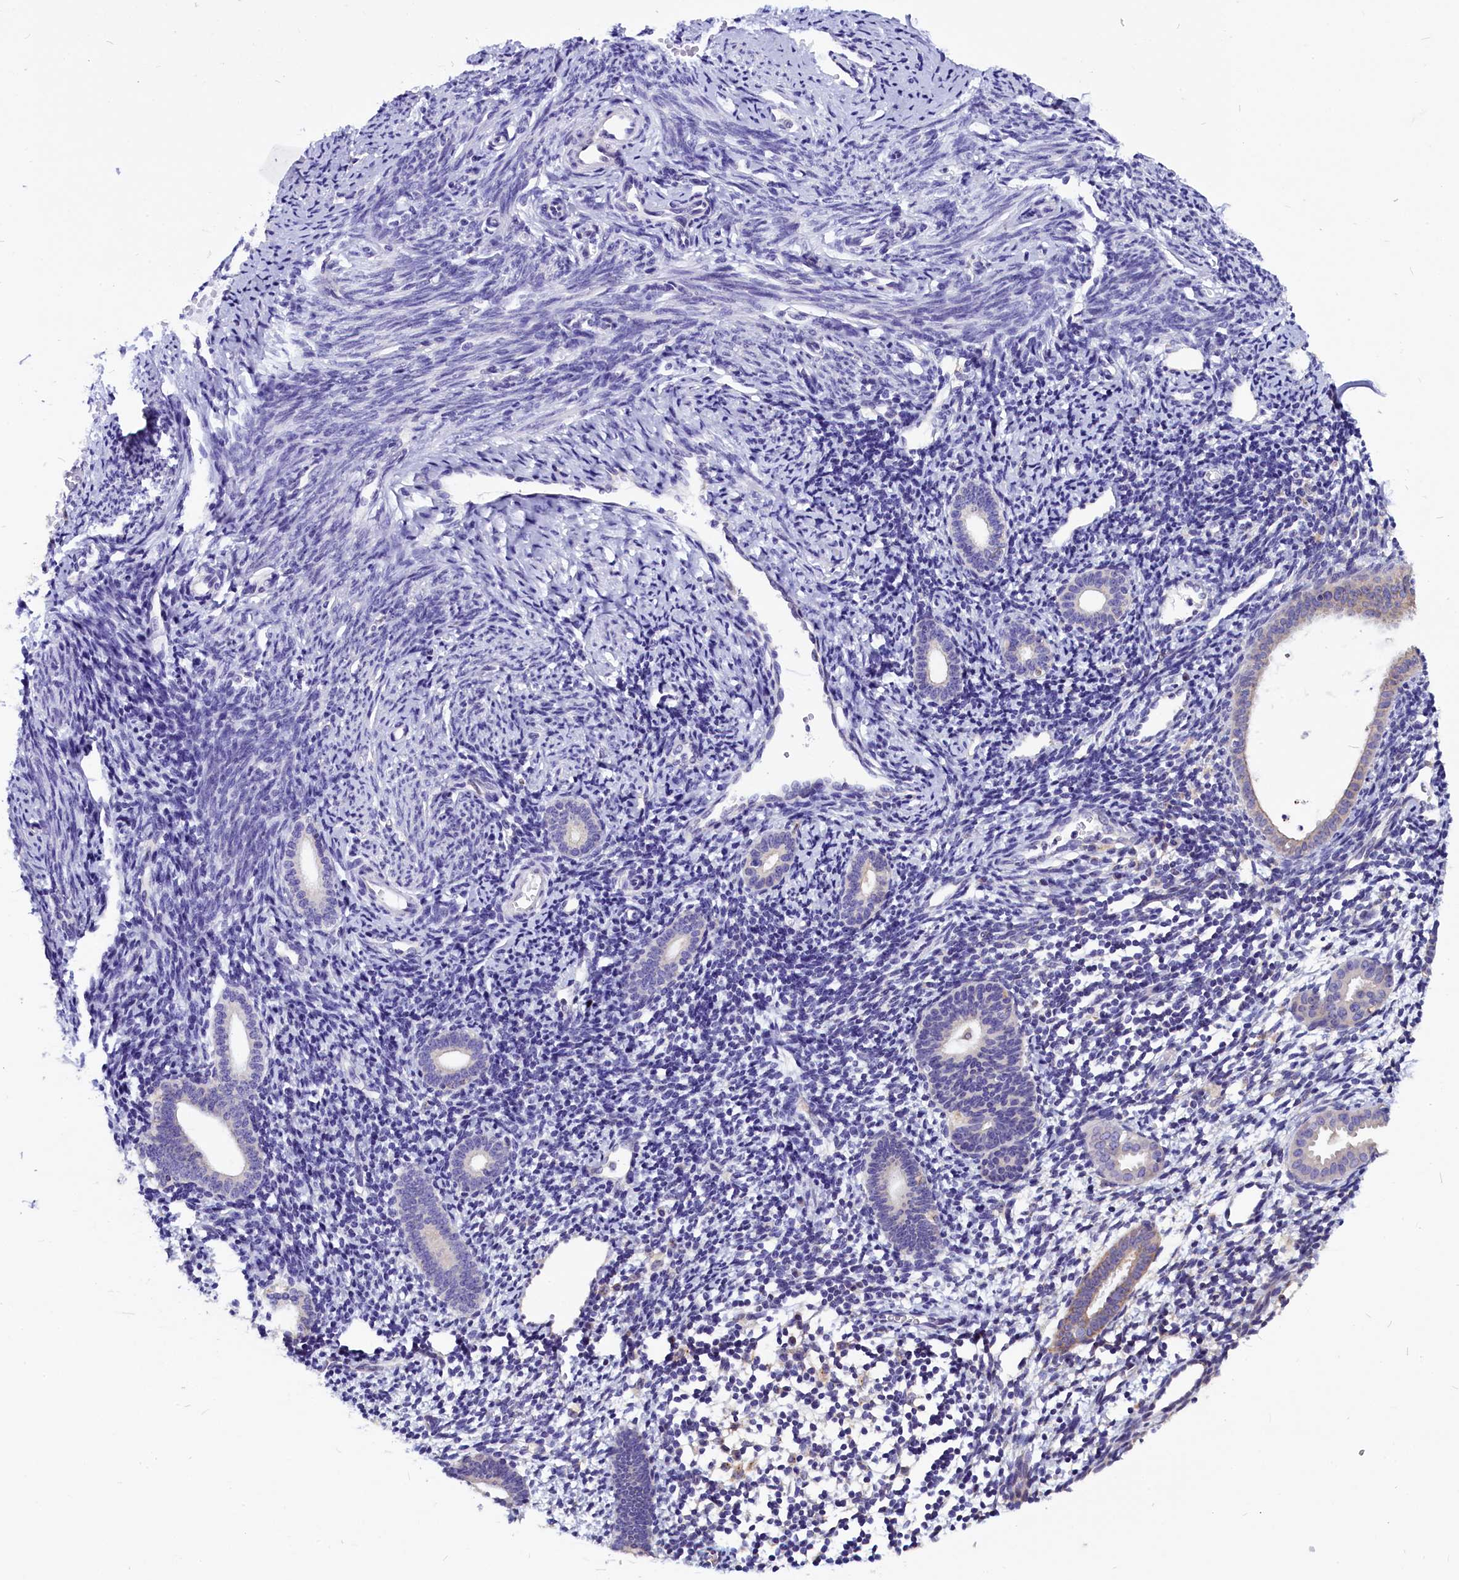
{"staining": {"intensity": "negative", "quantity": "none", "location": "none"}, "tissue": "endometrium", "cell_type": "Cells in endometrial stroma", "image_type": "normal", "snomed": [{"axis": "morphology", "description": "Normal tissue, NOS"}, {"axis": "topography", "description": "Endometrium"}], "caption": "Immunohistochemistry histopathology image of normal endometrium: endometrium stained with DAB displays no significant protein positivity in cells in endometrial stroma.", "gene": "CEP170", "patient": {"sex": "female", "age": 56}}